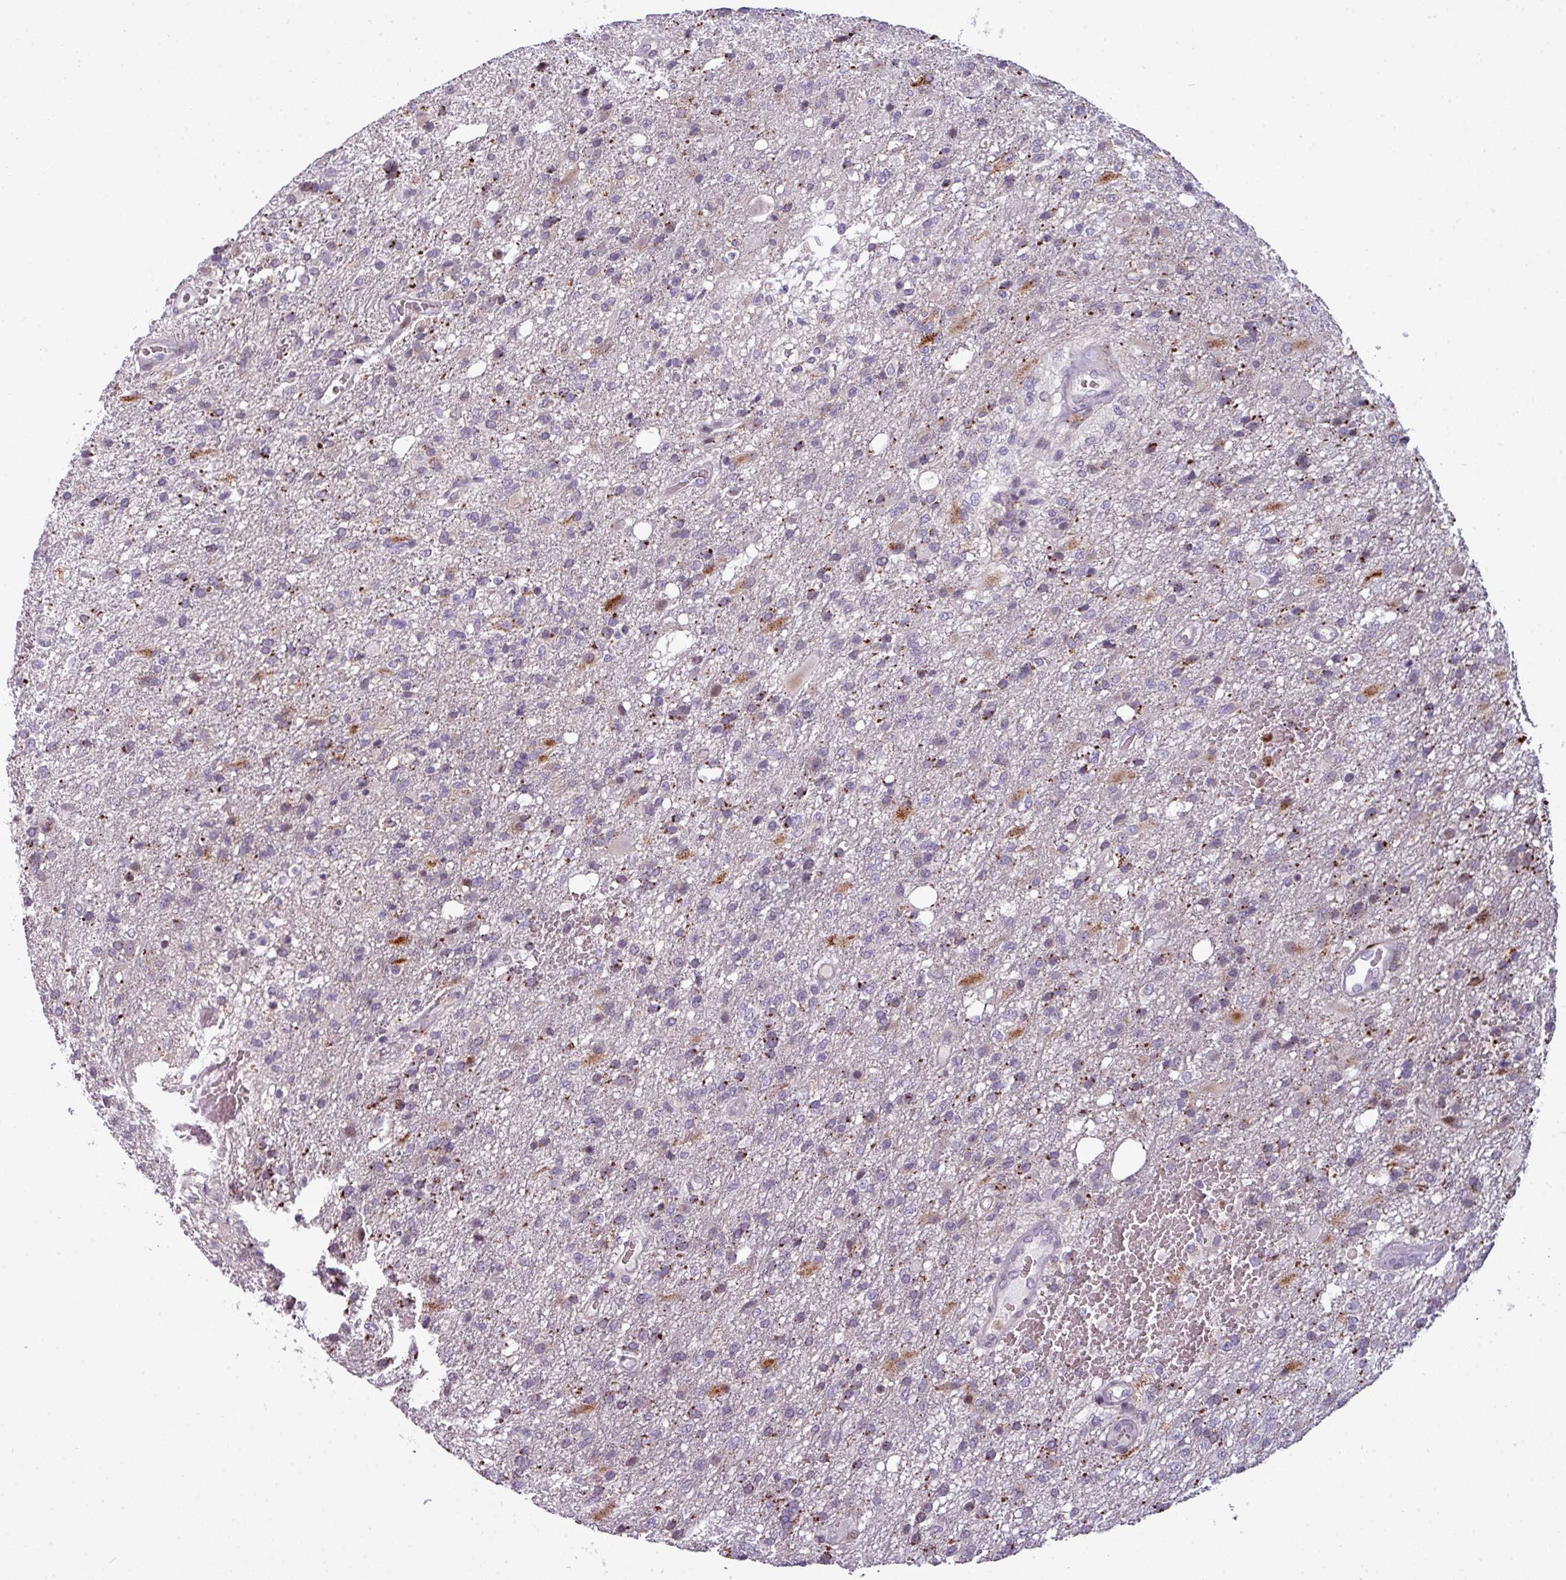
{"staining": {"intensity": "moderate", "quantity": "25%-75%", "location": "cytoplasmic/membranous"}, "tissue": "glioma", "cell_type": "Tumor cells", "image_type": "cancer", "snomed": [{"axis": "morphology", "description": "Glioma, malignant, High grade"}, {"axis": "topography", "description": "Brain"}], "caption": "Moderate cytoplasmic/membranous staining for a protein is present in approximately 25%-75% of tumor cells of high-grade glioma (malignant) using IHC.", "gene": "TMEFF1", "patient": {"sex": "female", "age": 74}}